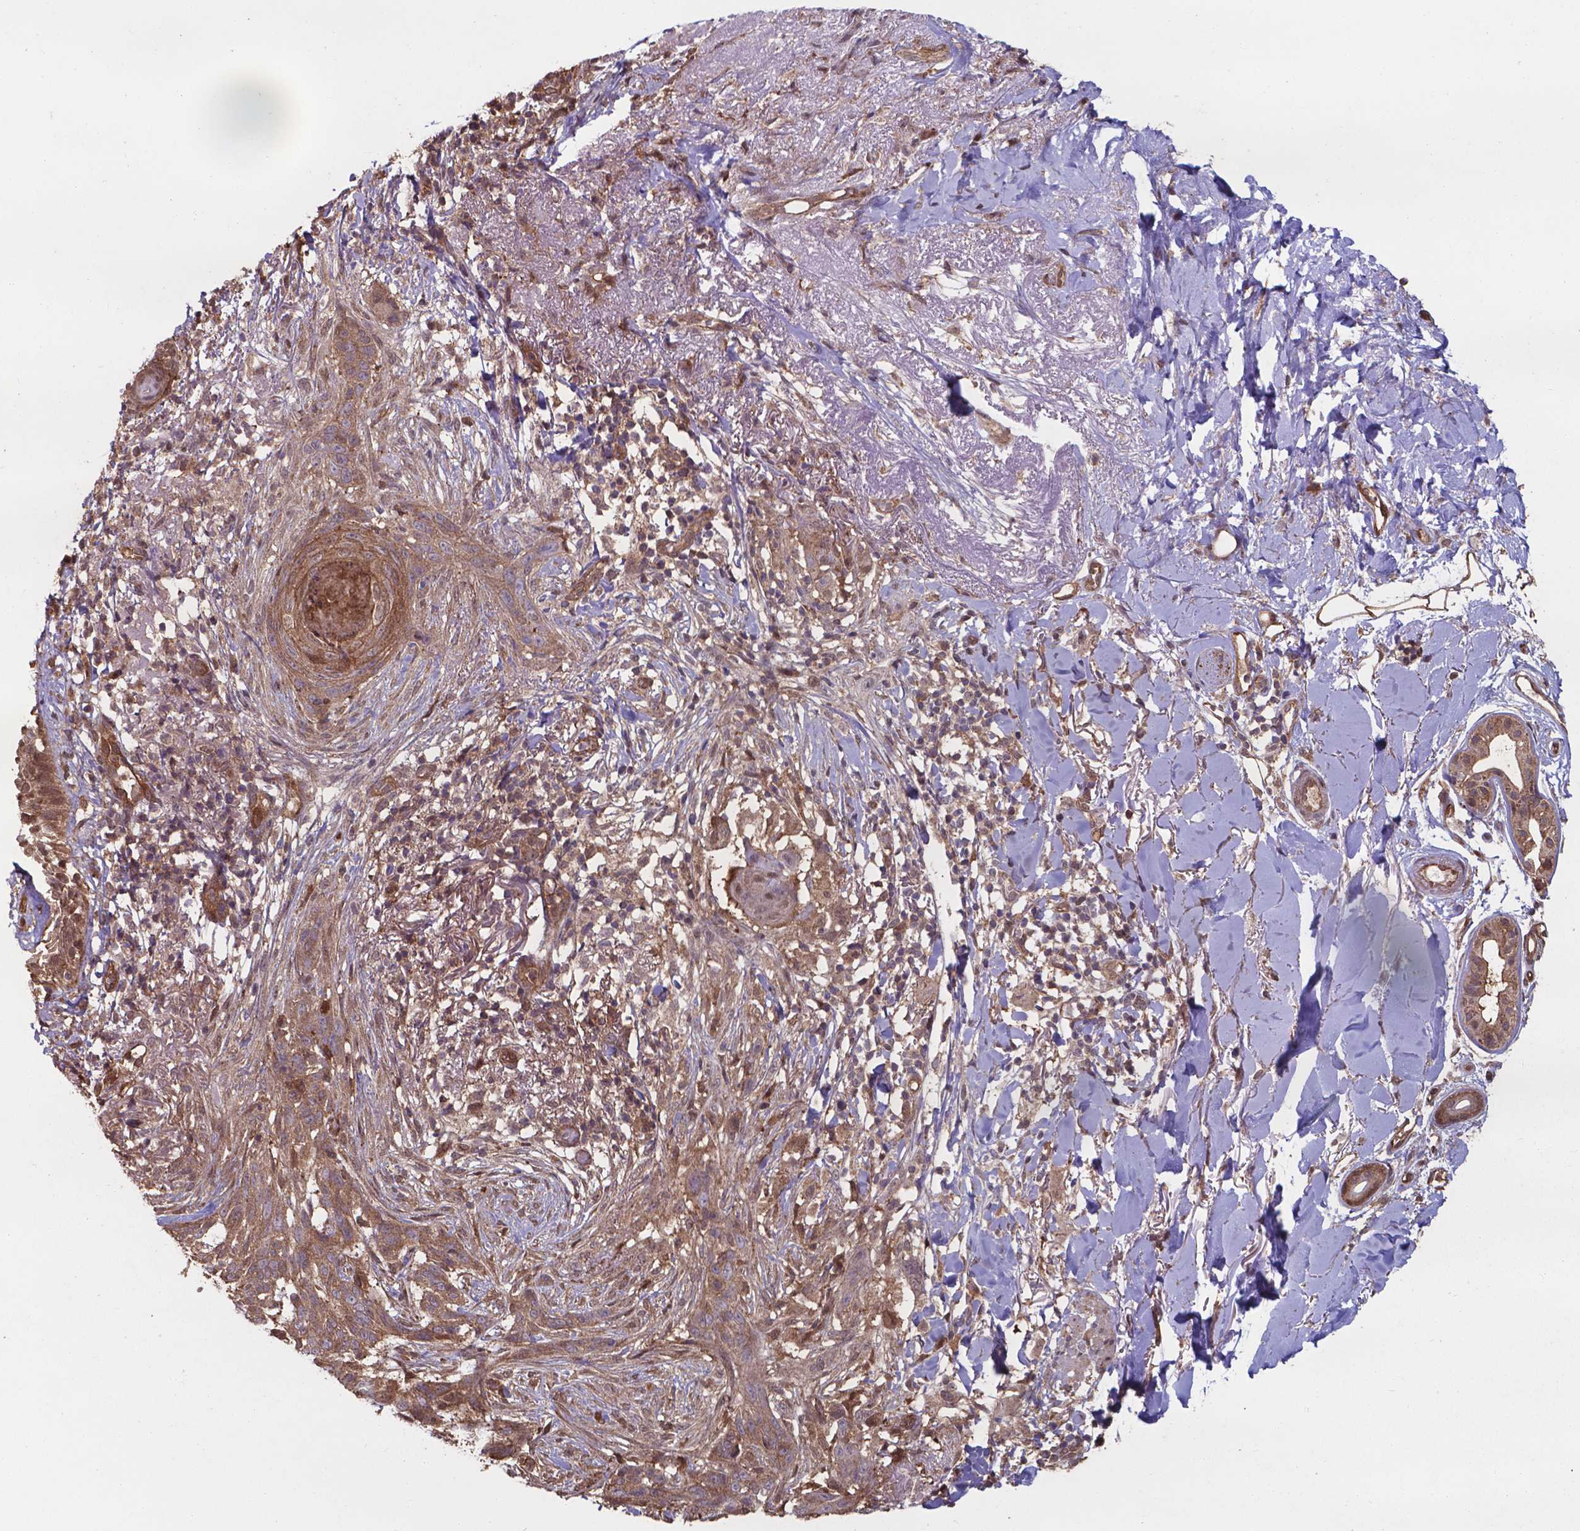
{"staining": {"intensity": "moderate", "quantity": ">75%", "location": "cytoplasmic/membranous,nuclear"}, "tissue": "skin cancer", "cell_type": "Tumor cells", "image_type": "cancer", "snomed": [{"axis": "morphology", "description": "Normal tissue, NOS"}, {"axis": "morphology", "description": "Basal cell carcinoma"}, {"axis": "topography", "description": "Skin"}], "caption": "Immunohistochemistry (IHC) photomicrograph of neoplastic tissue: human basal cell carcinoma (skin) stained using immunohistochemistry (IHC) reveals medium levels of moderate protein expression localized specifically in the cytoplasmic/membranous and nuclear of tumor cells, appearing as a cytoplasmic/membranous and nuclear brown color.", "gene": "CHP2", "patient": {"sex": "male", "age": 84}}